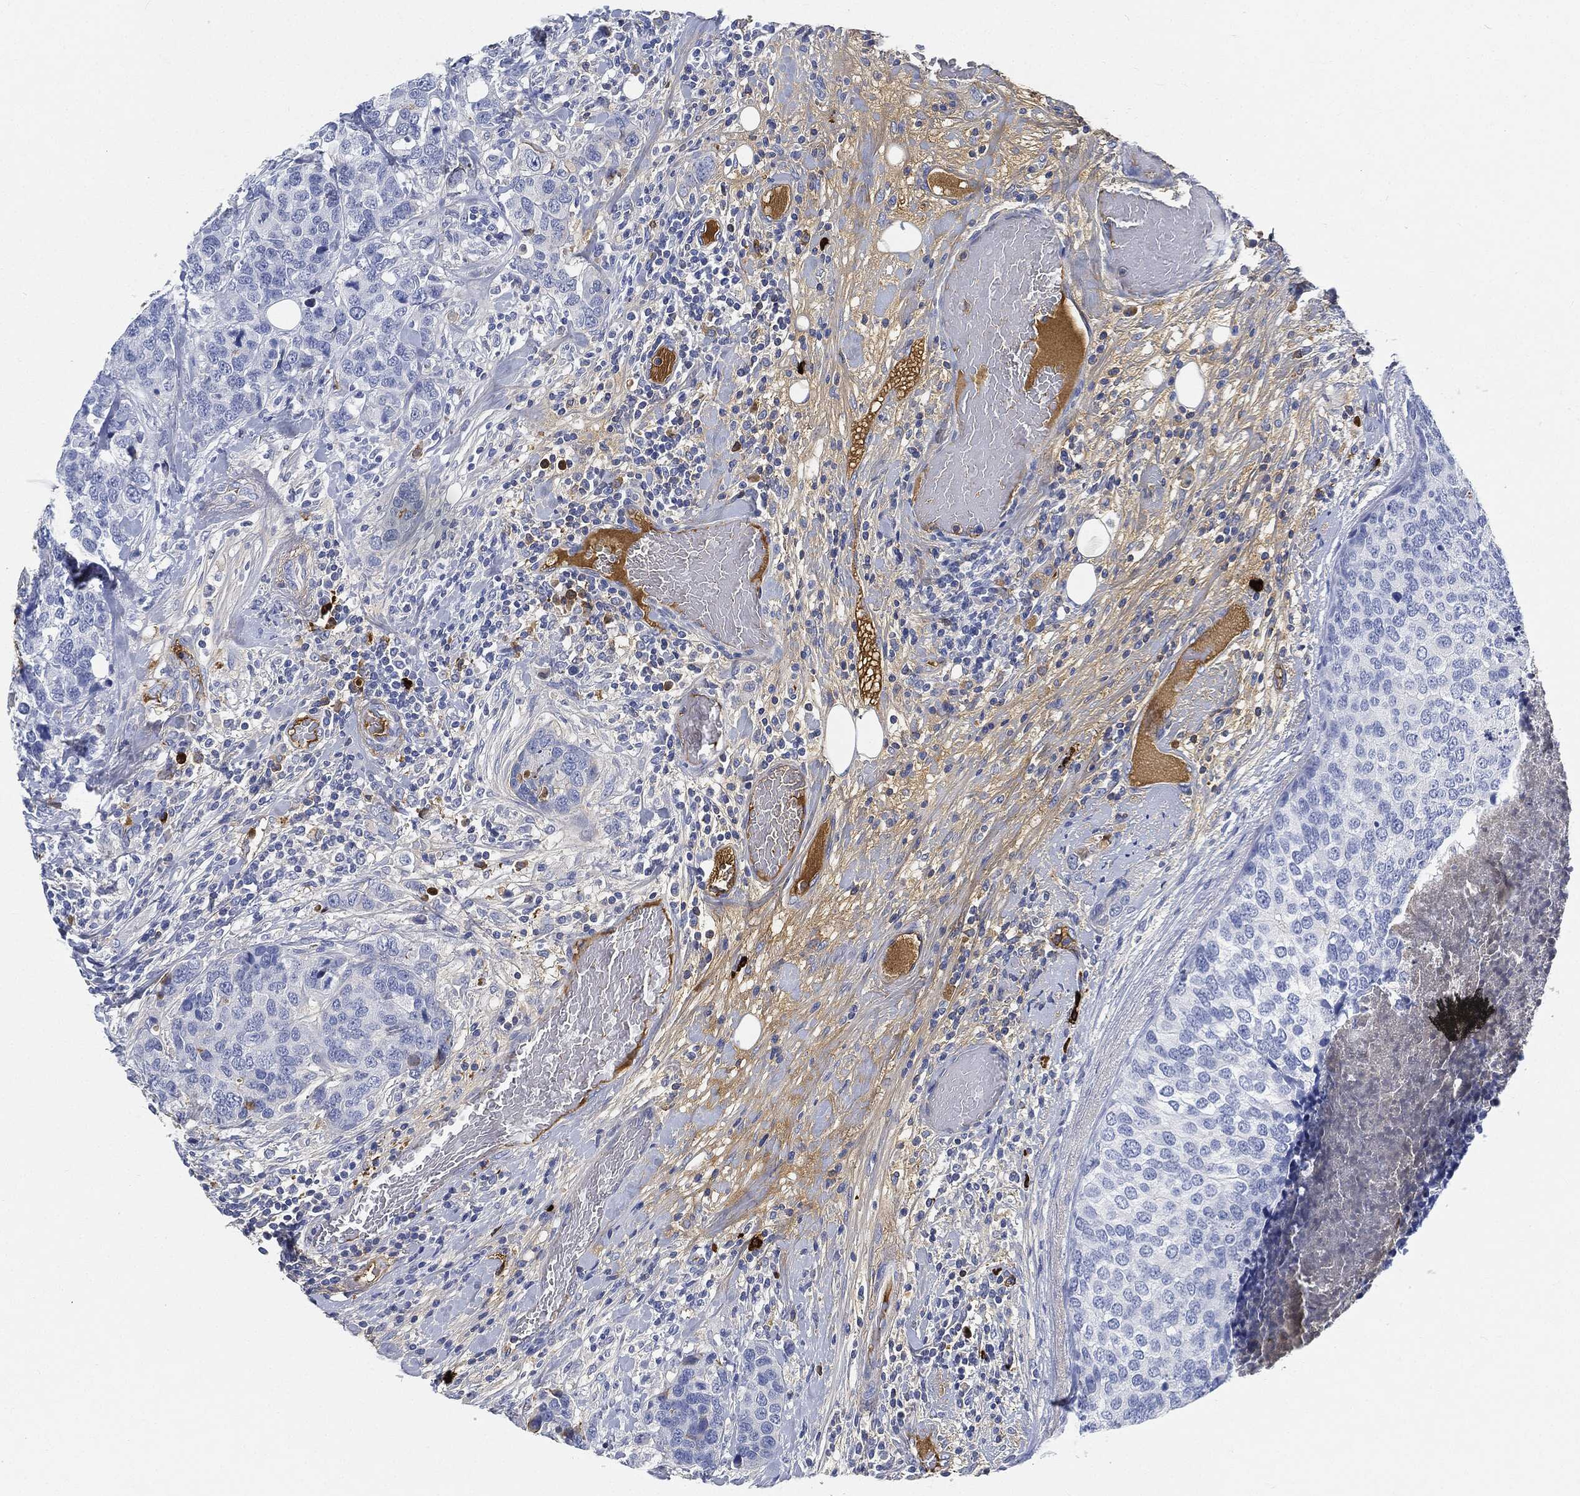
{"staining": {"intensity": "negative", "quantity": "none", "location": "none"}, "tissue": "breast cancer", "cell_type": "Tumor cells", "image_type": "cancer", "snomed": [{"axis": "morphology", "description": "Lobular carcinoma"}, {"axis": "topography", "description": "Breast"}], "caption": "Tumor cells show no significant protein expression in breast lobular carcinoma. Brightfield microscopy of immunohistochemistry stained with DAB (brown) and hematoxylin (blue), captured at high magnification.", "gene": "IGLV6-57", "patient": {"sex": "female", "age": 59}}